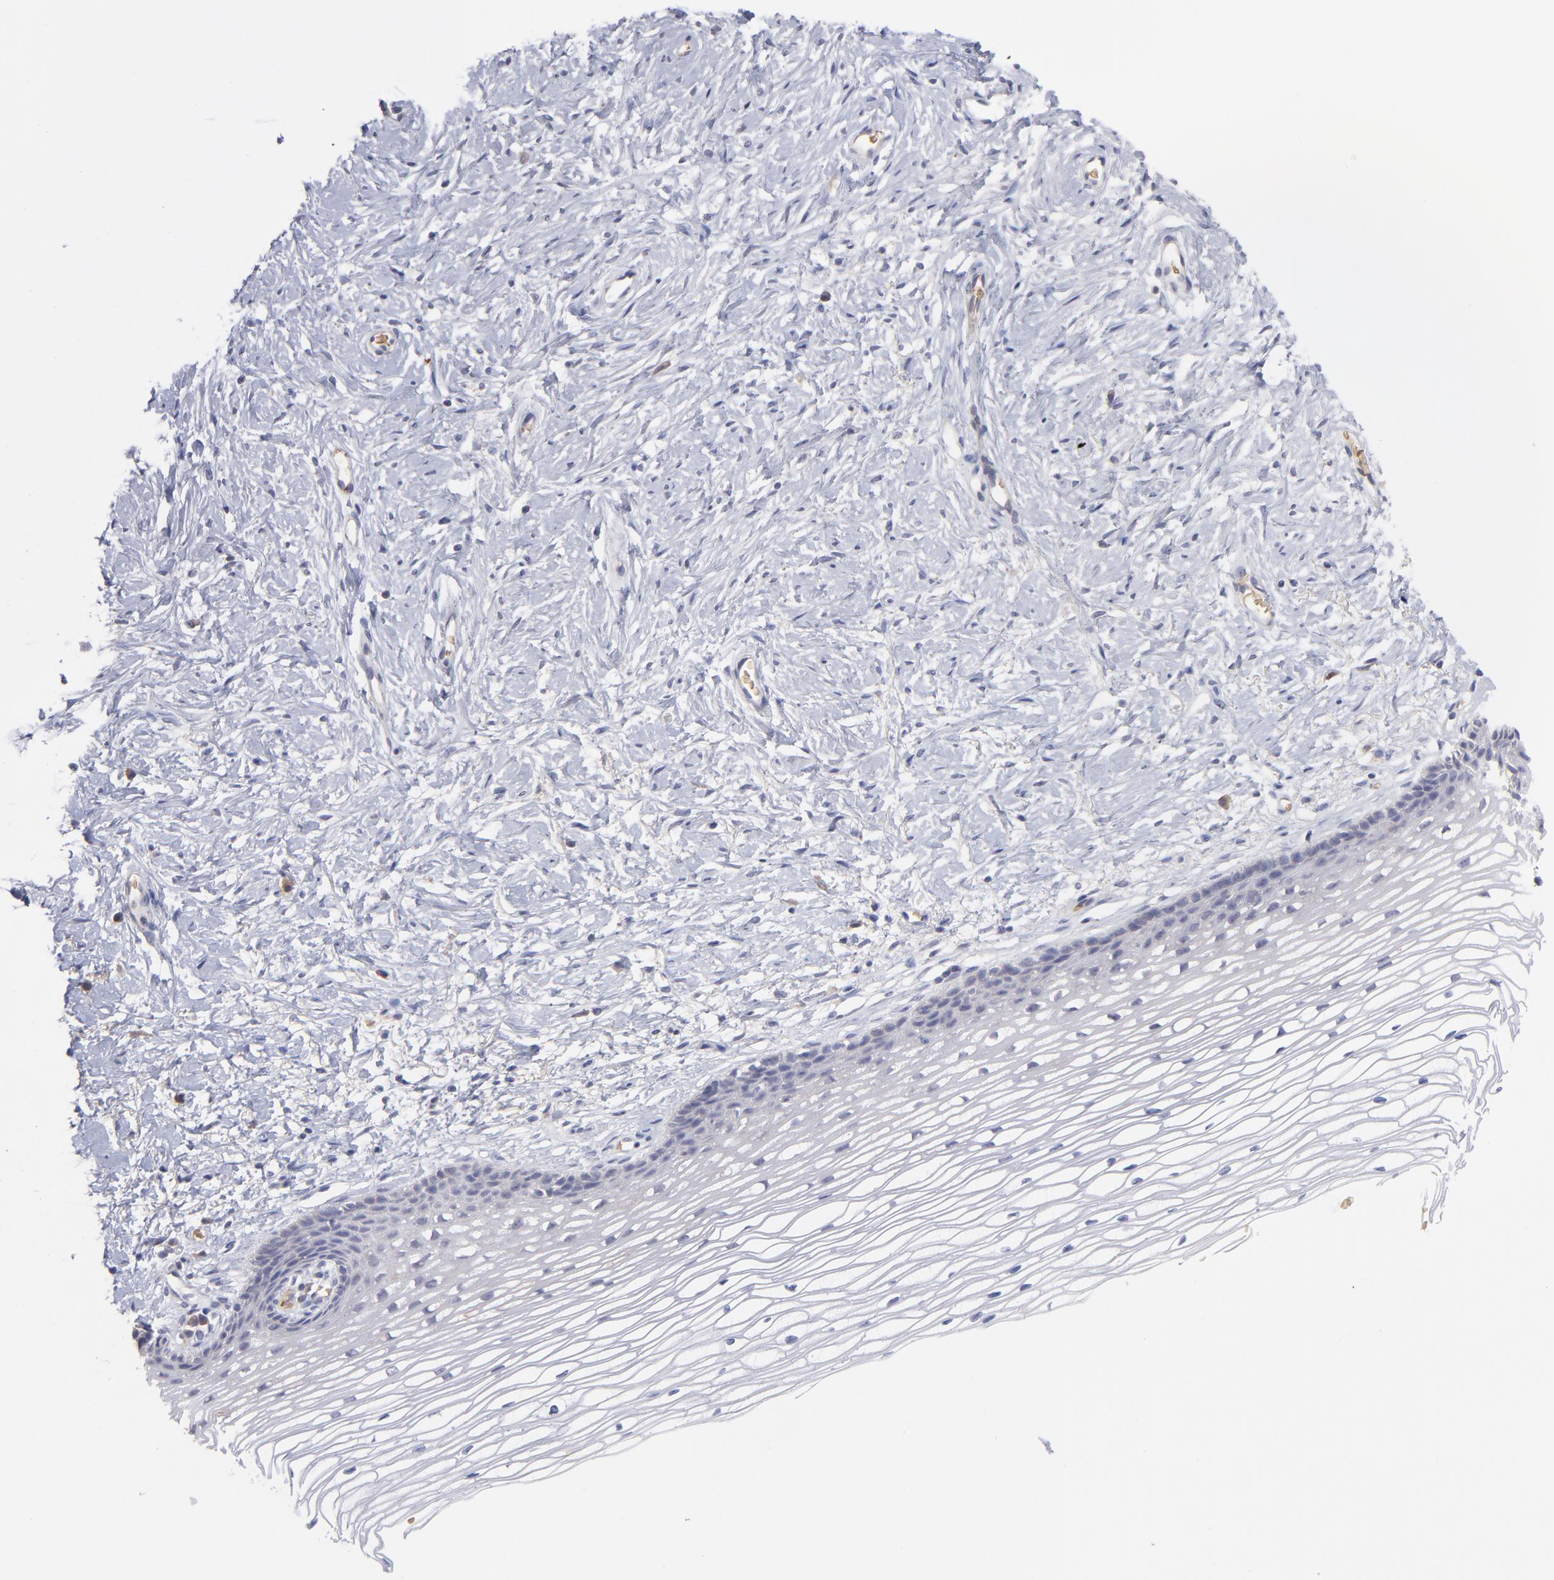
{"staining": {"intensity": "negative", "quantity": "none", "location": "none"}, "tissue": "cervix", "cell_type": "Glandular cells", "image_type": "normal", "snomed": [{"axis": "morphology", "description": "Normal tissue, NOS"}, {"axis": "topography", "description": "Cervix"}], "caption": "The micrograph displays no staining of glandular cells in unremarkable cervix. (DAB immunohistochemistry visualized using brightfield microscopy, high magnification).", "gene": "F13B", "patient": {"sex": "female", "age": 77}}